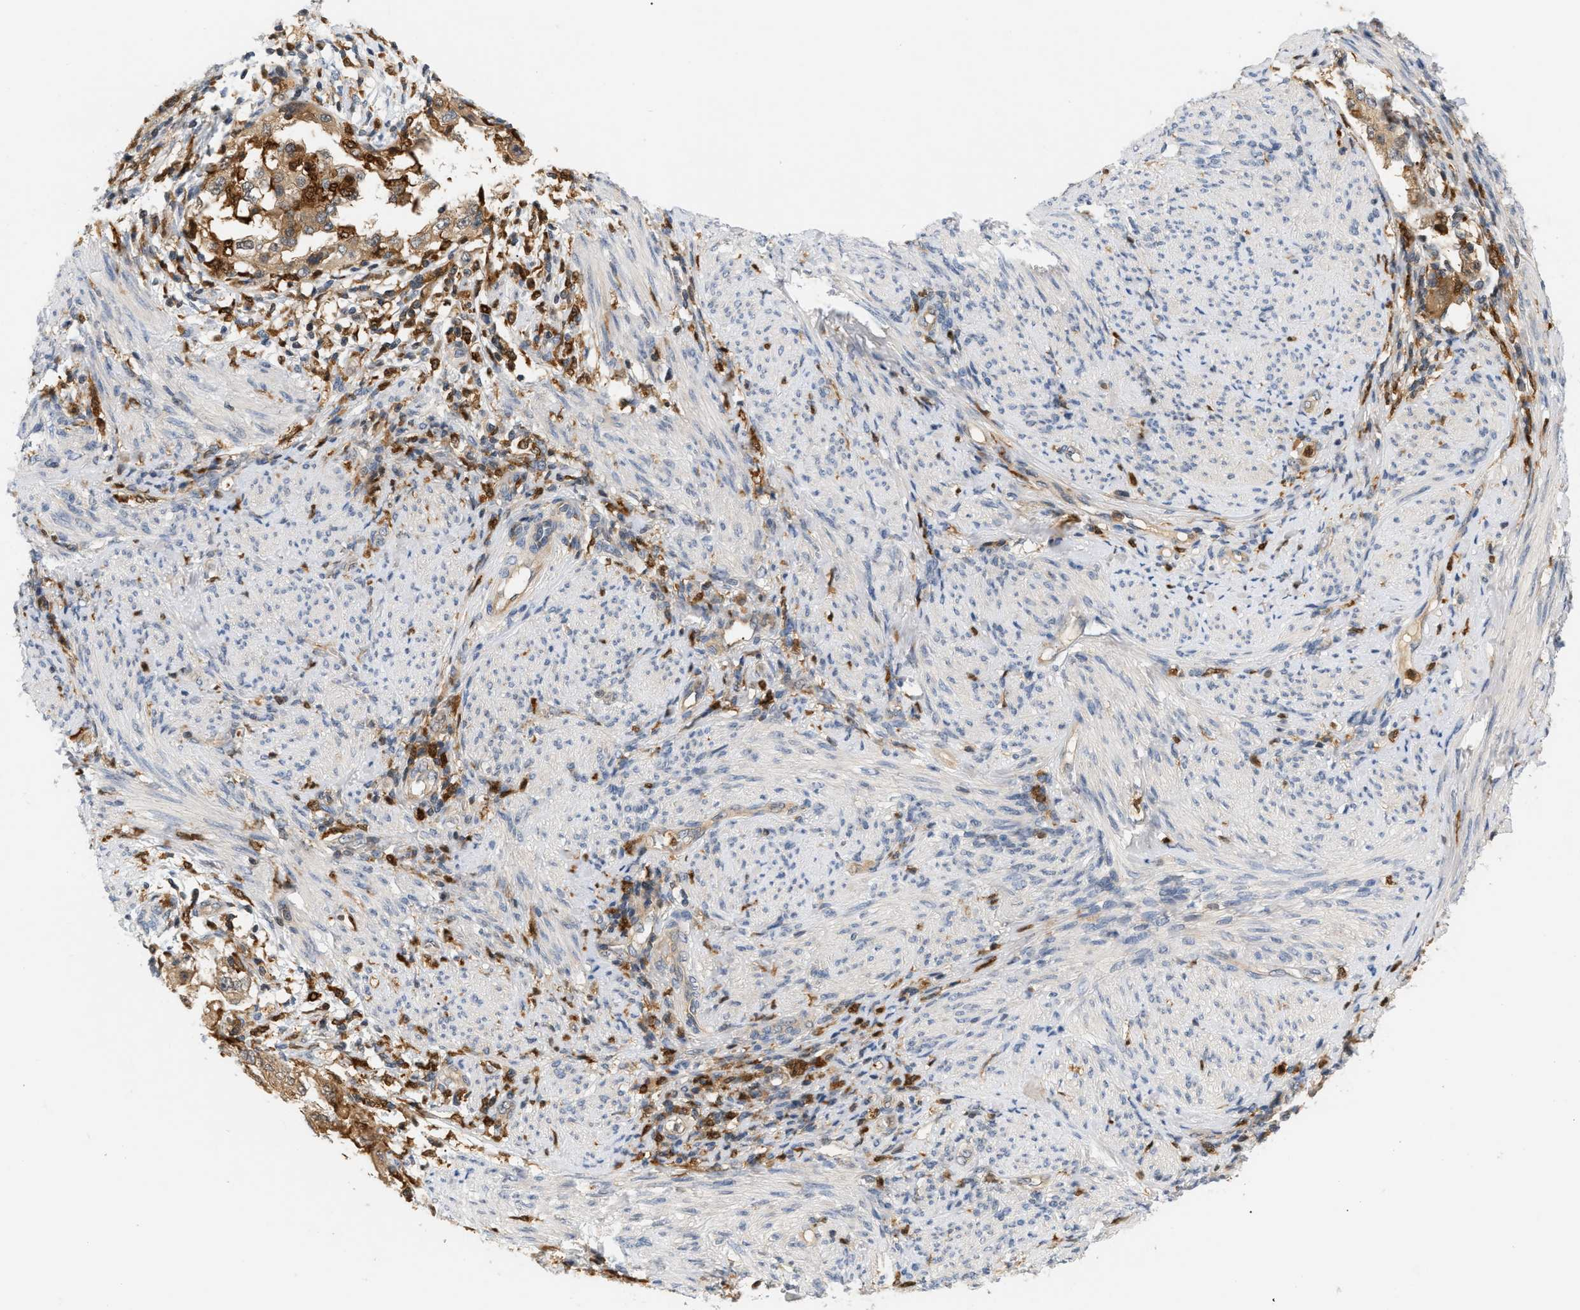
{"staining": {"intensity": "moderate", "quantity": ">75%", "location": "cytoplasmic/membranous"}, "tissue": "endometrial cancer", "cell_type": "Tumor cells", "image_type": "cancer", "snomed": [{"axis": "morphology", "description": "Adenocarcinoma, NOS"}, {"axis": "topography", "description": "Endometrium"}], "caption": "Endometrial cancer stained with DAB (3,3'-diaminobenzidine) immunohistochemistry (IHC) exhibits medium levels of moderate cytoplasmic/membranous expression in approximately >75% of tumor cells.", "gene": "PYCARD", "patient": {"sex": "female", "age": 85}}